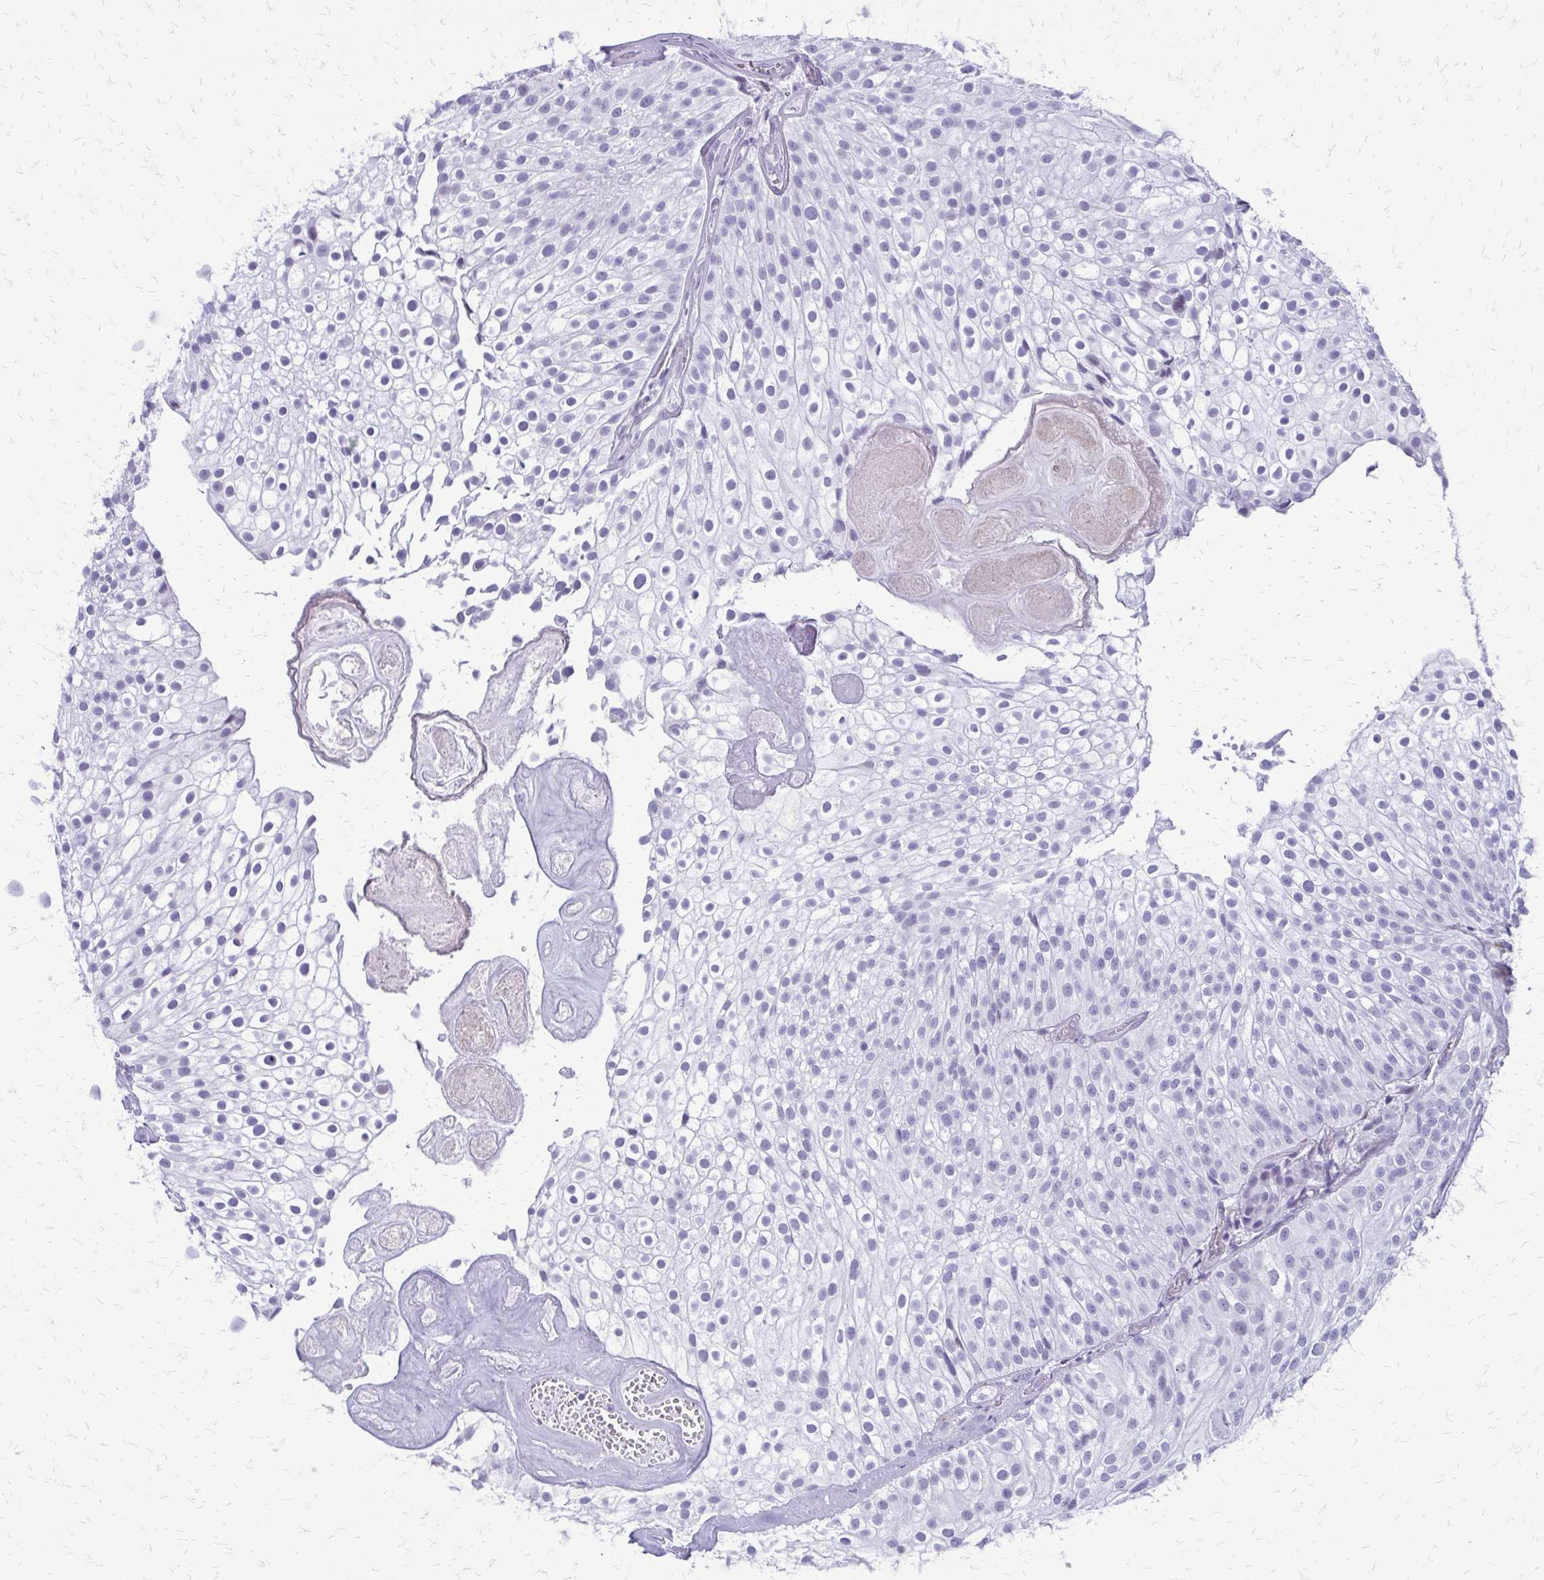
{"staining": {"intensity": "negative", "quantity": "none", "location": "none"}, "tissue": "urothelial cancer", "cell_type": "Tumor cells", "image_type": "cancer", "snomed": [{"axis": "morphology", "description": "Urothelial carcinoma, Low grade"}, {"axis": "topography", "description": "Urinary bladder"}], "caption": "This is an immunohistochemistry image of urothelial cancer. There is no expression in tumor cells.", "gene": "FAM162B", "patient": {"sex": "male", "age": 70}}